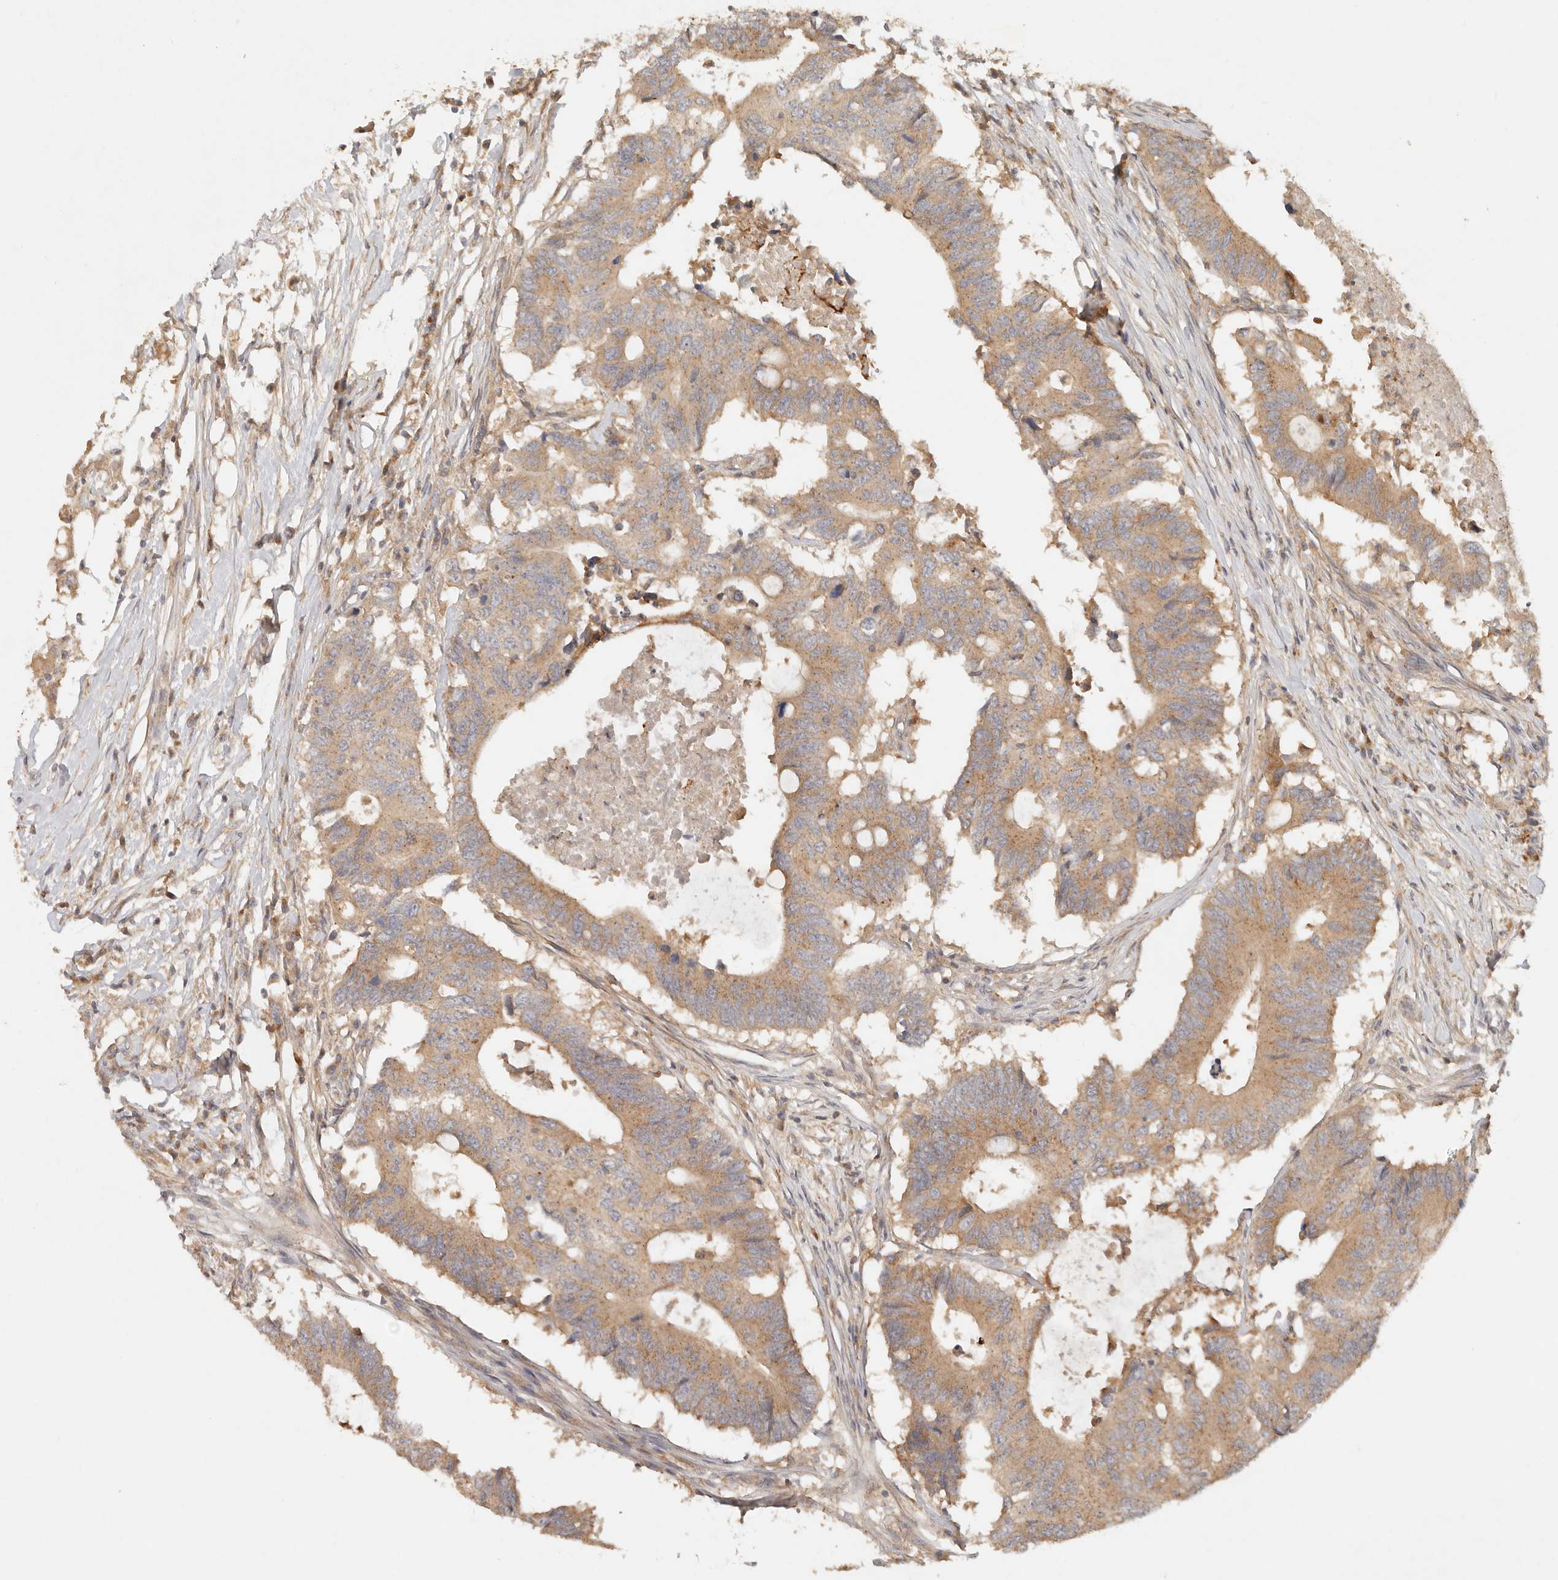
{"staining": {"intensity": "moderate", "quantity": ">75%", "location": "cytoplasmic/membranous"}, "tissue": "colorectal cancer", "cell_type": "Tumor cells", "image_type": "cancer", "snomed": [{"axis": "morphology", "description": "Adenocarcinoma, NOS"}, {"axis": "topography", "description": "Colon"}], "caption": "A high-resolution photomicrograph shows immunohistochemistry (IHC) staining of colorectal adenocarcinoma, which reveals moderate cytoplasmic/membranous expression in approximately >75% of tumor cells. Nuclei are stained in blue.", "gene": "HECTD3", "patient": {"sex": "male", "age": 71}}